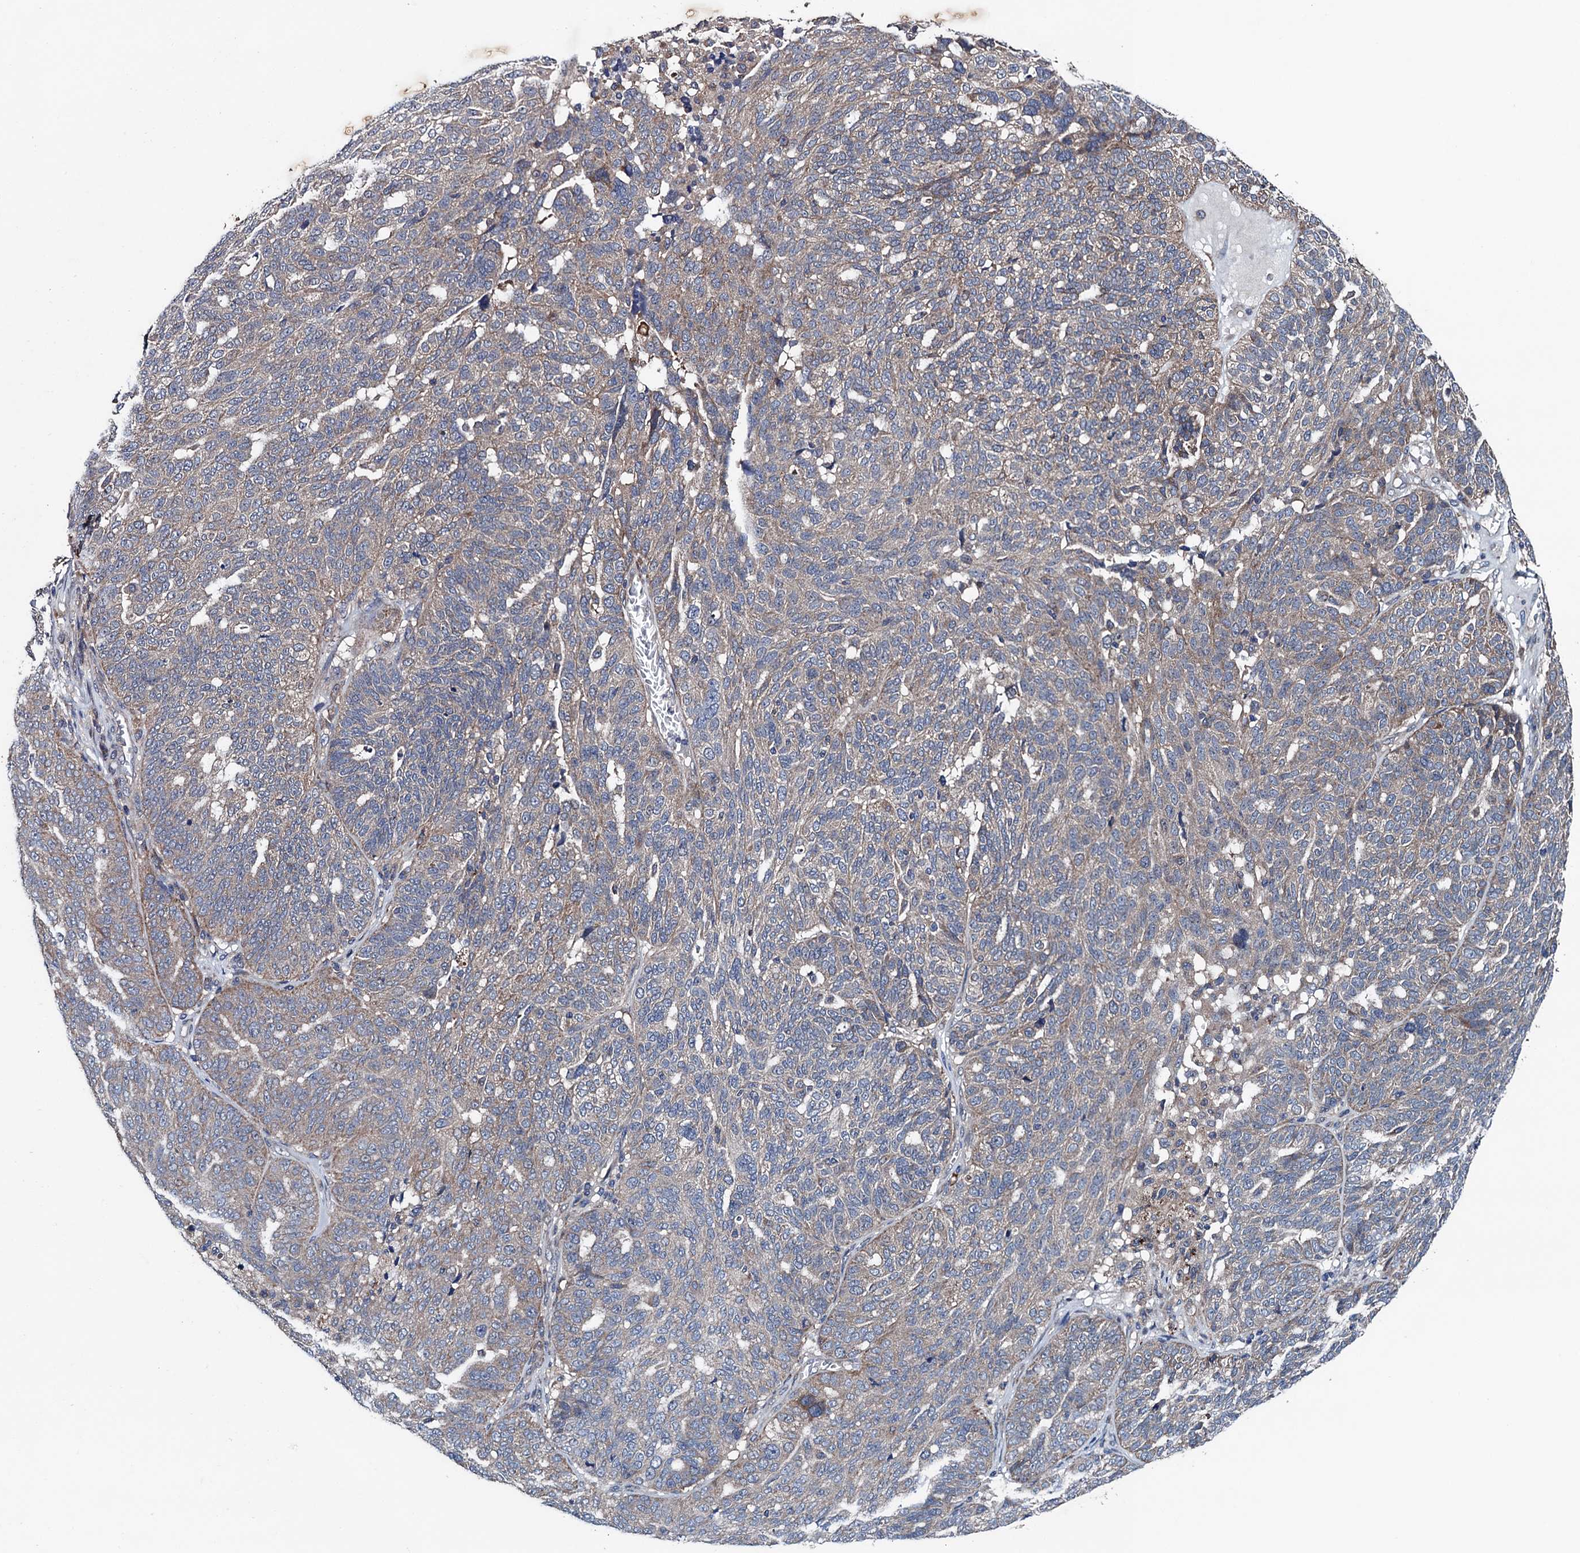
{"staining": {"intensity": "weak", "quantity": "25%-75%", "location": "cytoplasmic/membranous"}, "tissue": "ovarian cancer", "cell_type": "Tumor cells", "image_type": "cancer", "snomed": [{"axis": "morphology", "description": "Cystadenocarcinoma, serous, NOS"}, {"axis": "topography", "description": "Ovary"}], "caption": "A high-resolution micrograph shows IHC staining of serous cystadenocarcinoma (ovarian), which reveals weak cytoplasmic/membranous staining in about 25%-75% of tumor cells.", "gene": "BLTP3B", "patient": {"sex": "female", "age": 59}}